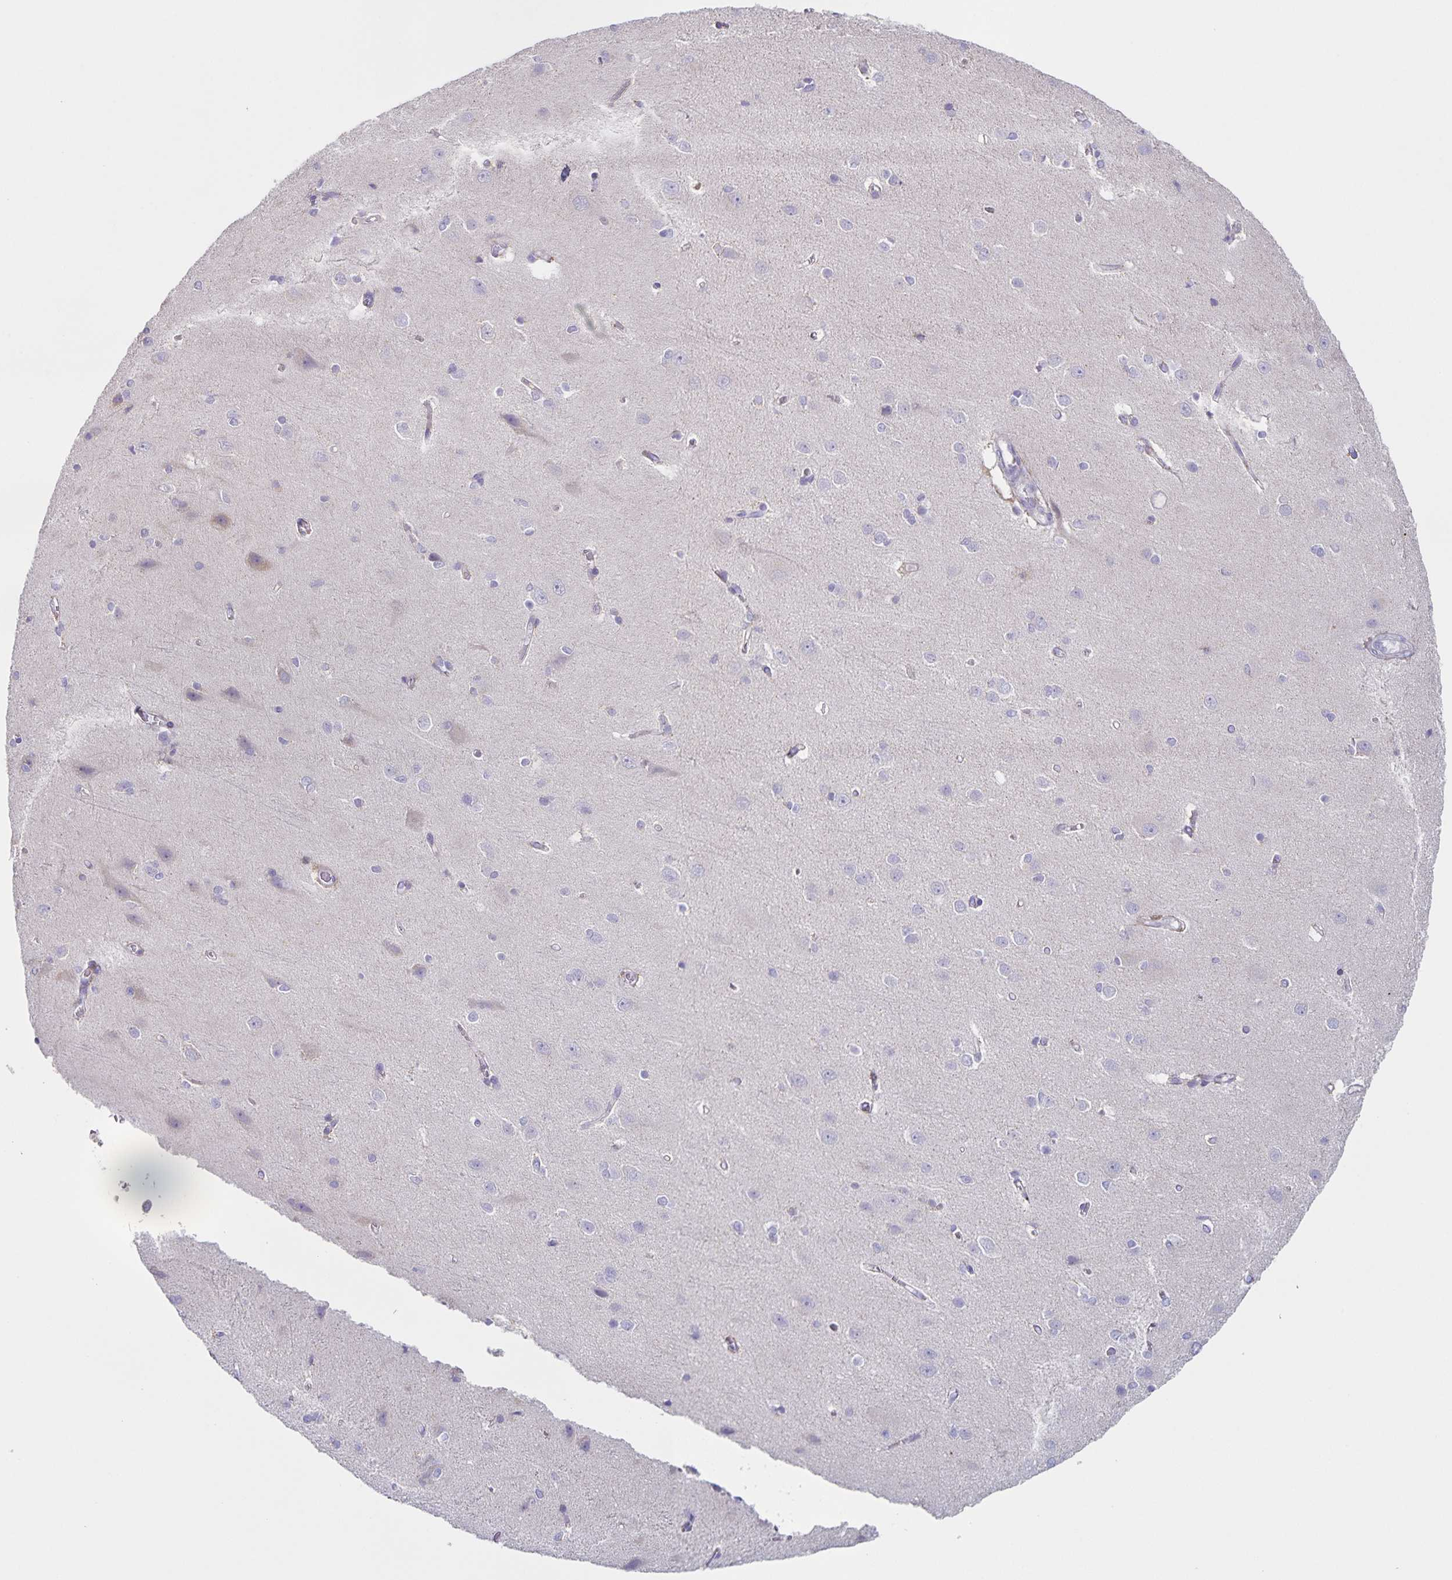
{"staining": {"intensity": "negative", "quantity": "none", "location": "none"}, "tissue": "cerebral cortex", "cell_type": "Endothelial cells", "image_type": "normal", "snomed": [{"axis": "morphology", "description": "Normal tissue, NOS"}, {"axis": "topography", "description": "Cerebral cortex"}], "caption": "The photomicrograph demonstrates no staining of endothelial cells in normal cerebral cortex.", "gene": "CENPH", "patient": {"sex": "male", "age": 37}}